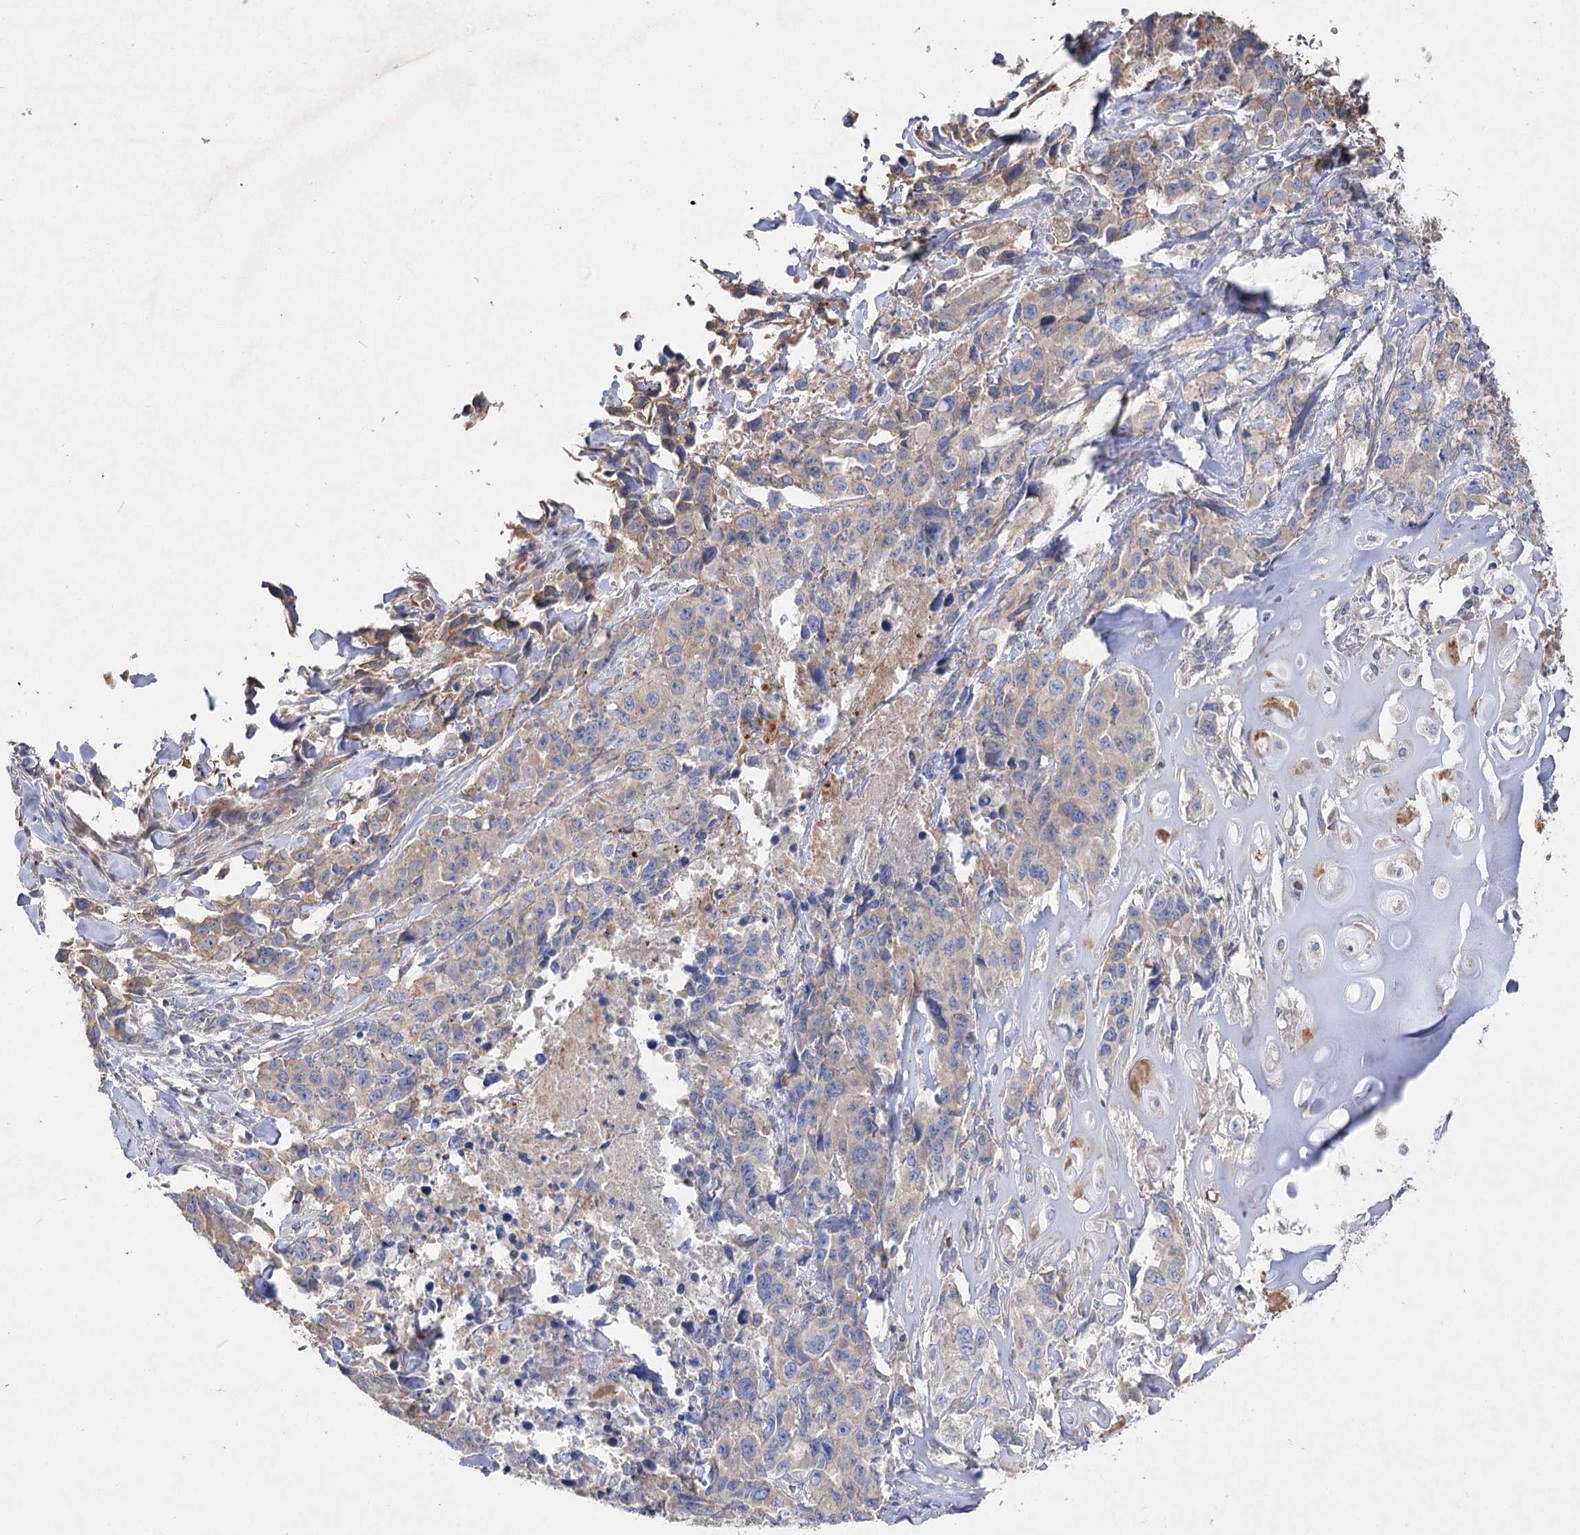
{"staining": {"intensity": "weak", "quantity": "<25%", "location": "cytoplasmic/membranous"}, "tissue": "lung cancer", "cell_type": "Tumor cells", "image_type": "cancer", "snomed": [{"axis": "morphology", "description": "Adenocarcinoma, NOS"}, {"axis": "topography", "description": "Lung"}], "caption": "Immunohistochemistry histopathology image of adenocarcinoma (lung) stained for a protein (brown), which shows no staining in tumor cells.", "gene": "IL1RAP", "patient": {"sex": "female", "age": 51}}